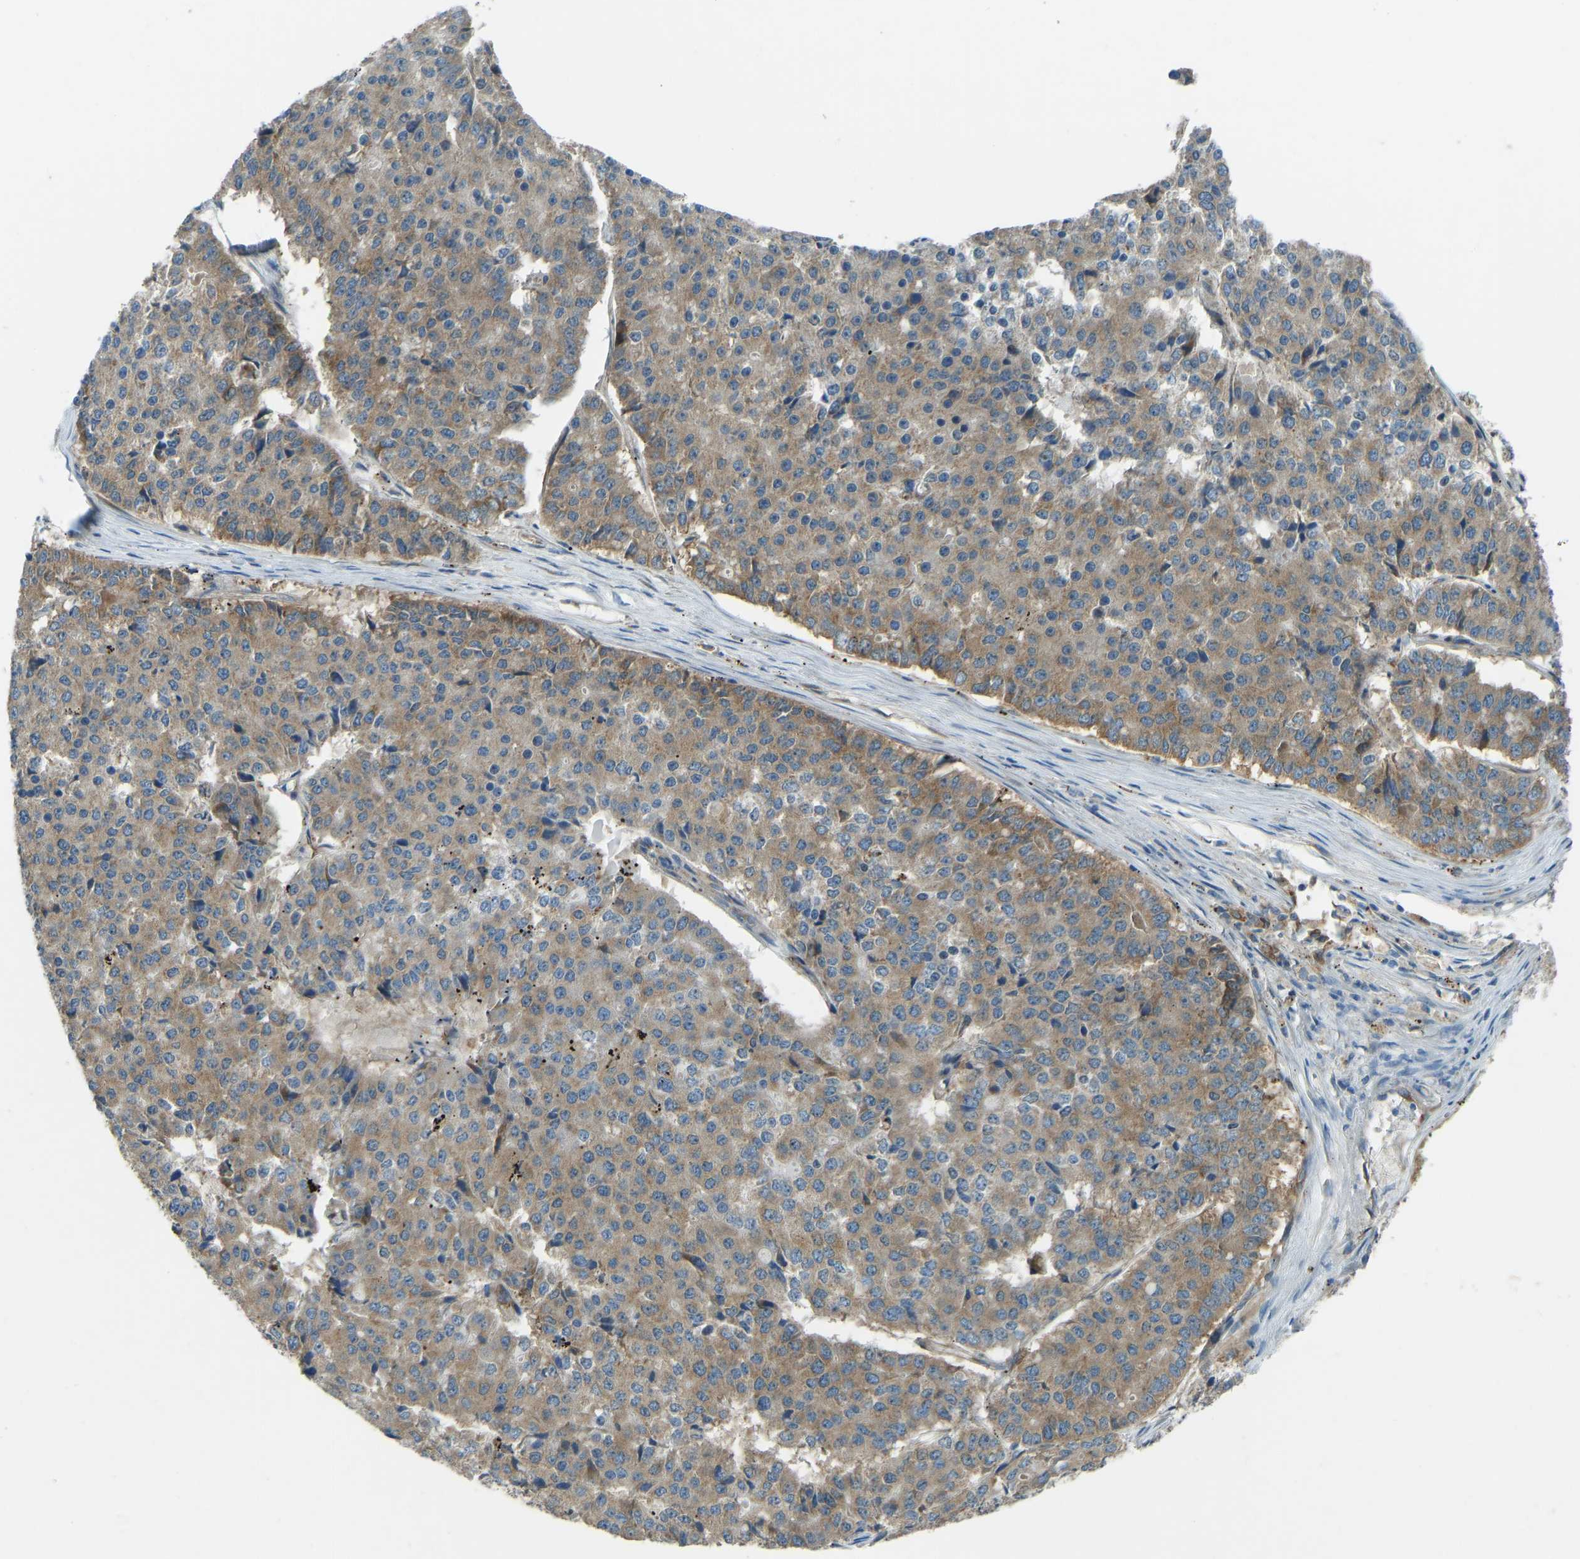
{"staining": {"intensity": "moderate", "quantity": ">75%", "location": "cytoplasmic/membranous"}, "tissue": "pancreatic cancer", "cell_type": "Tumor cells", "image_type": "cancer", "snomed": [{"axis": "morphology", "description": "Adenocarcinoma, NOS"}, {"axis": "topography", "description": "Pancreas"}], "caption": "Pancreatic adenocarcinoma tissue demonstrates moderate cytoplasmic/membranous staining in approximately >75% of tumor cells, visualized by immunohistochemistry.", "gene": "STAU2", "patient": {"sex": "male", "age": 50}}